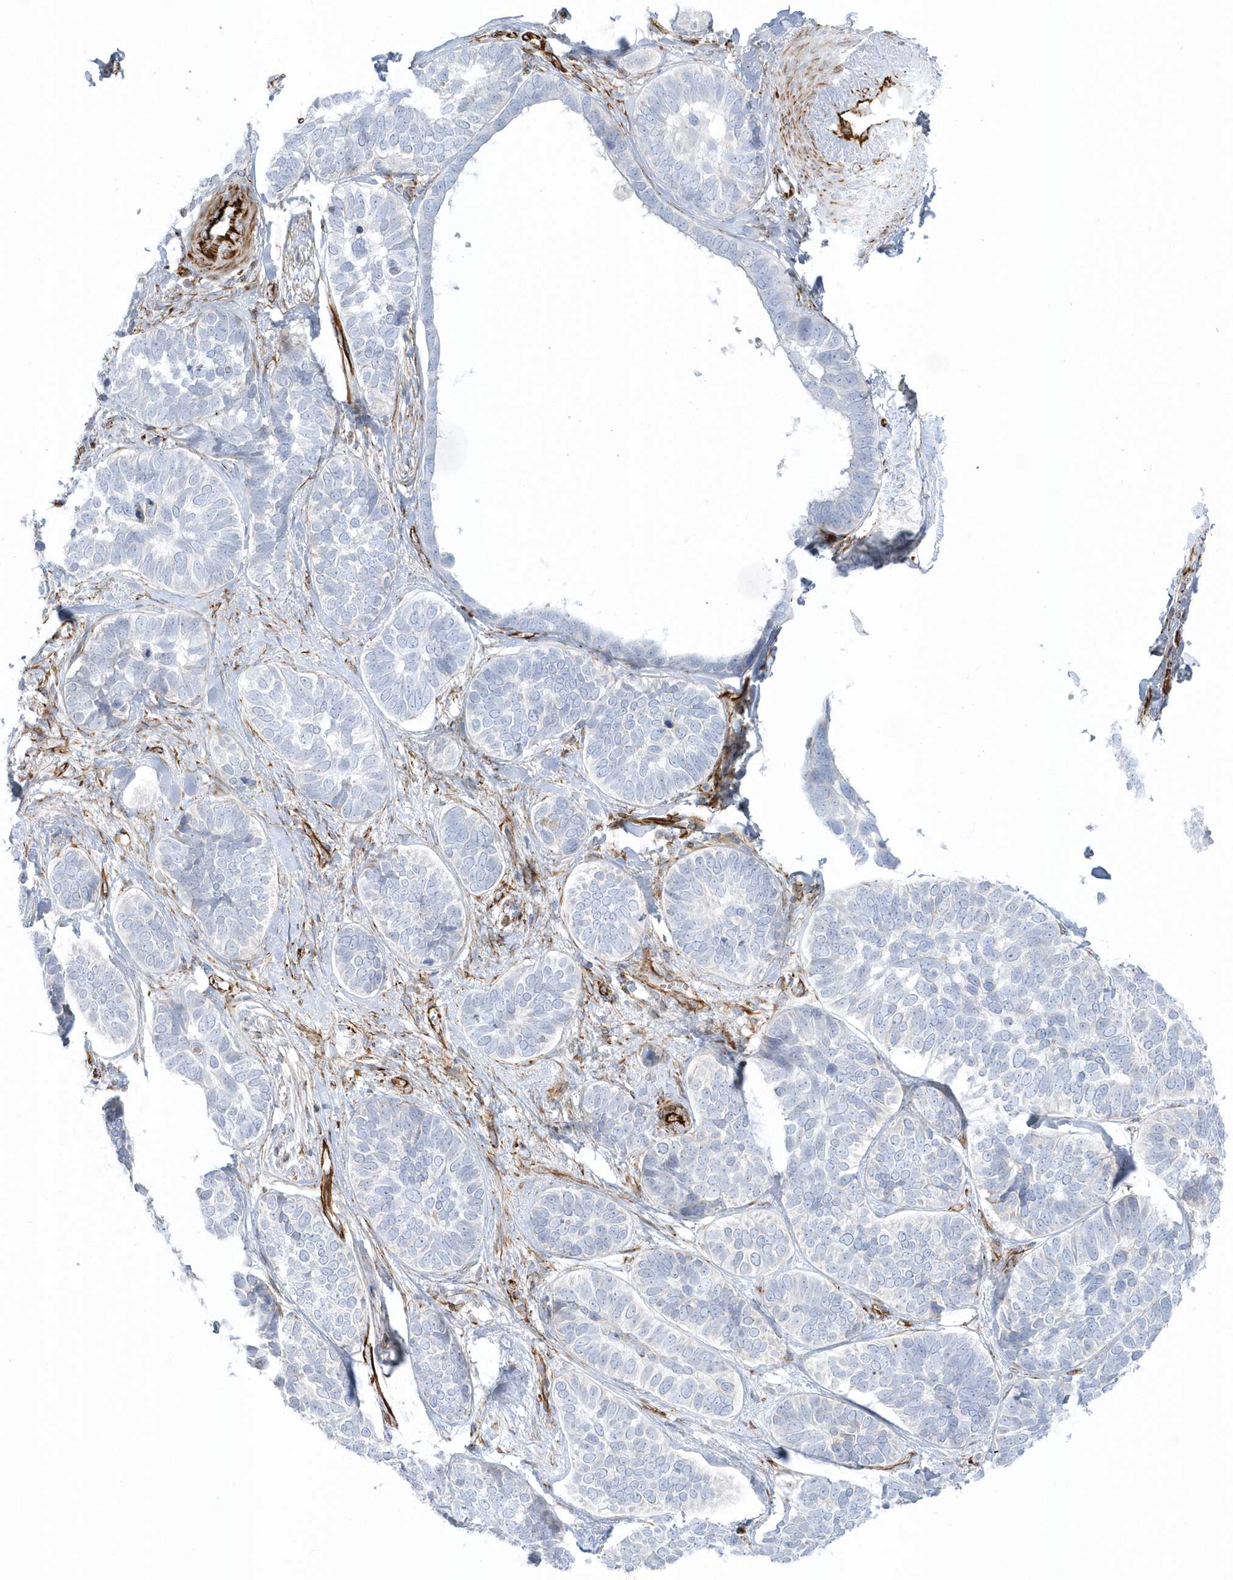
{"staining": {"intensity": "negative", "quantity": "none", "location": "none"}, "tissue": "skin cancer", "cell_type": "Tumor cells", "image_type": "cancer", "snomed": [{"axis": "morphology", "description": "Basal cell carcinoma"}, {"axis": "topography", "description": "Skin"}], "caption": "An image of human skin basal cell carcinoma is negative for staining in tumor cells.", "gene": "PPIL6", "patient": {"sex": "male", "age": 62}}